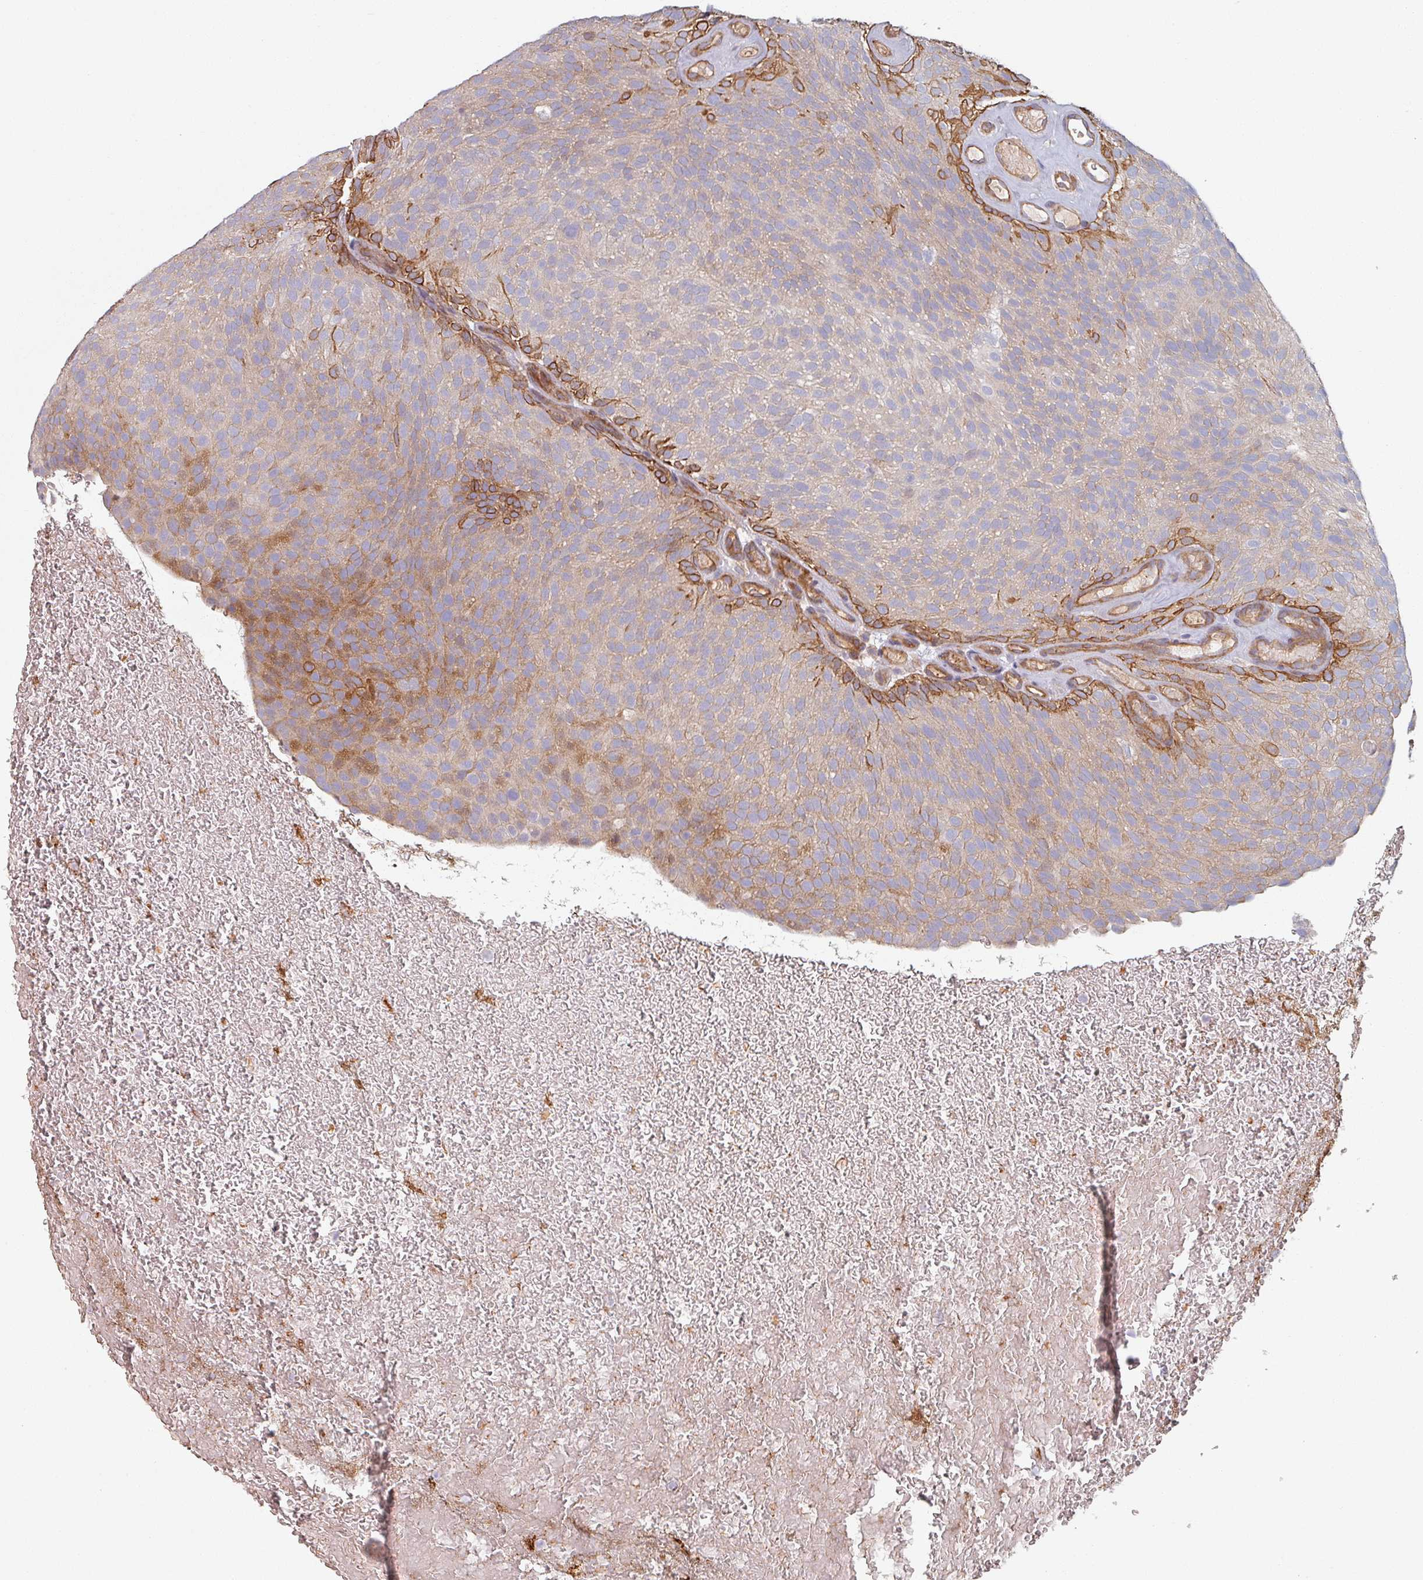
{"staining": {"intensity": "moderate", "quantity": "<25%", "location": "cytoplasmic/membranous"}, "tissue": "urothelial cancer", "cell_type": "Tumor cells", "image_type": "cancer", "snomed": [{"axis": "morphology", "description": "Urothelial carcinoma, Low grade"}, {"axis": "topography", "description": "Urinary bladder"}], "caption": "Tumor cells demonstrate low levels of moderate cytoplasmic/membranous expression in approximately <25% of cells in urothelial cancer.", "gene": "C4BPB", "patient": {"sex": "male", "age": 78}}